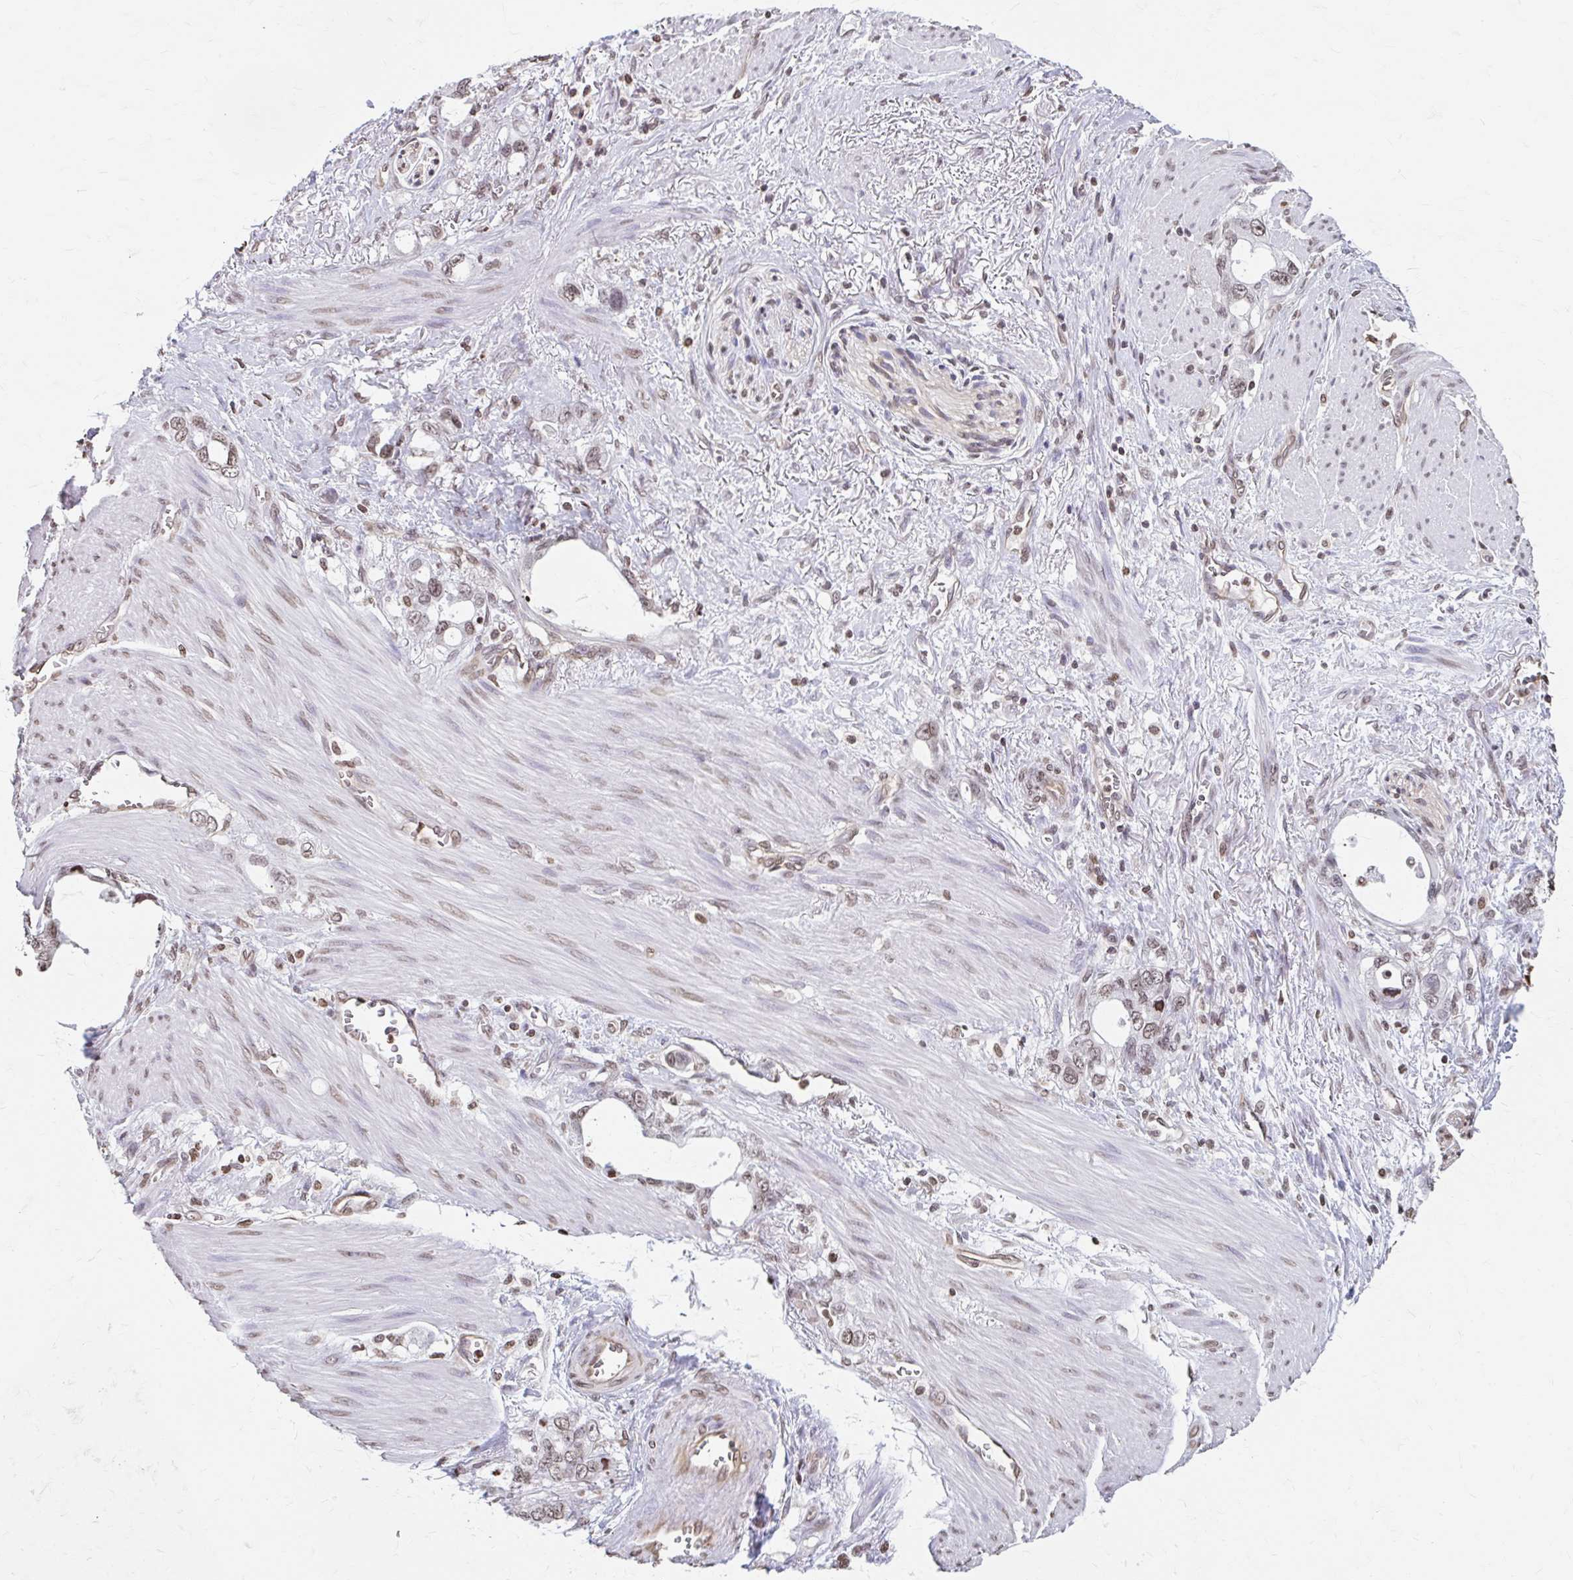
{"staining": {"intensity": "moderate", "quantity": ">75%", "location": "nuclear"}, "tissue": "stomach cancer", "cell_type": "Tumor cells", "image_type": "cancer", "snomed": [{"axis": "morphology", "description": "Adenocarcinoma, NOS"}, {"axis": "topography", "description": "Stomach, upper"}], "caption": "An image of adenocarcinoma (stomach) stained for a protein shows moderate nuclear brown staining in tumor cells.", "gene": "ORC3", "patient": {"sex": "male", "age": 74}}